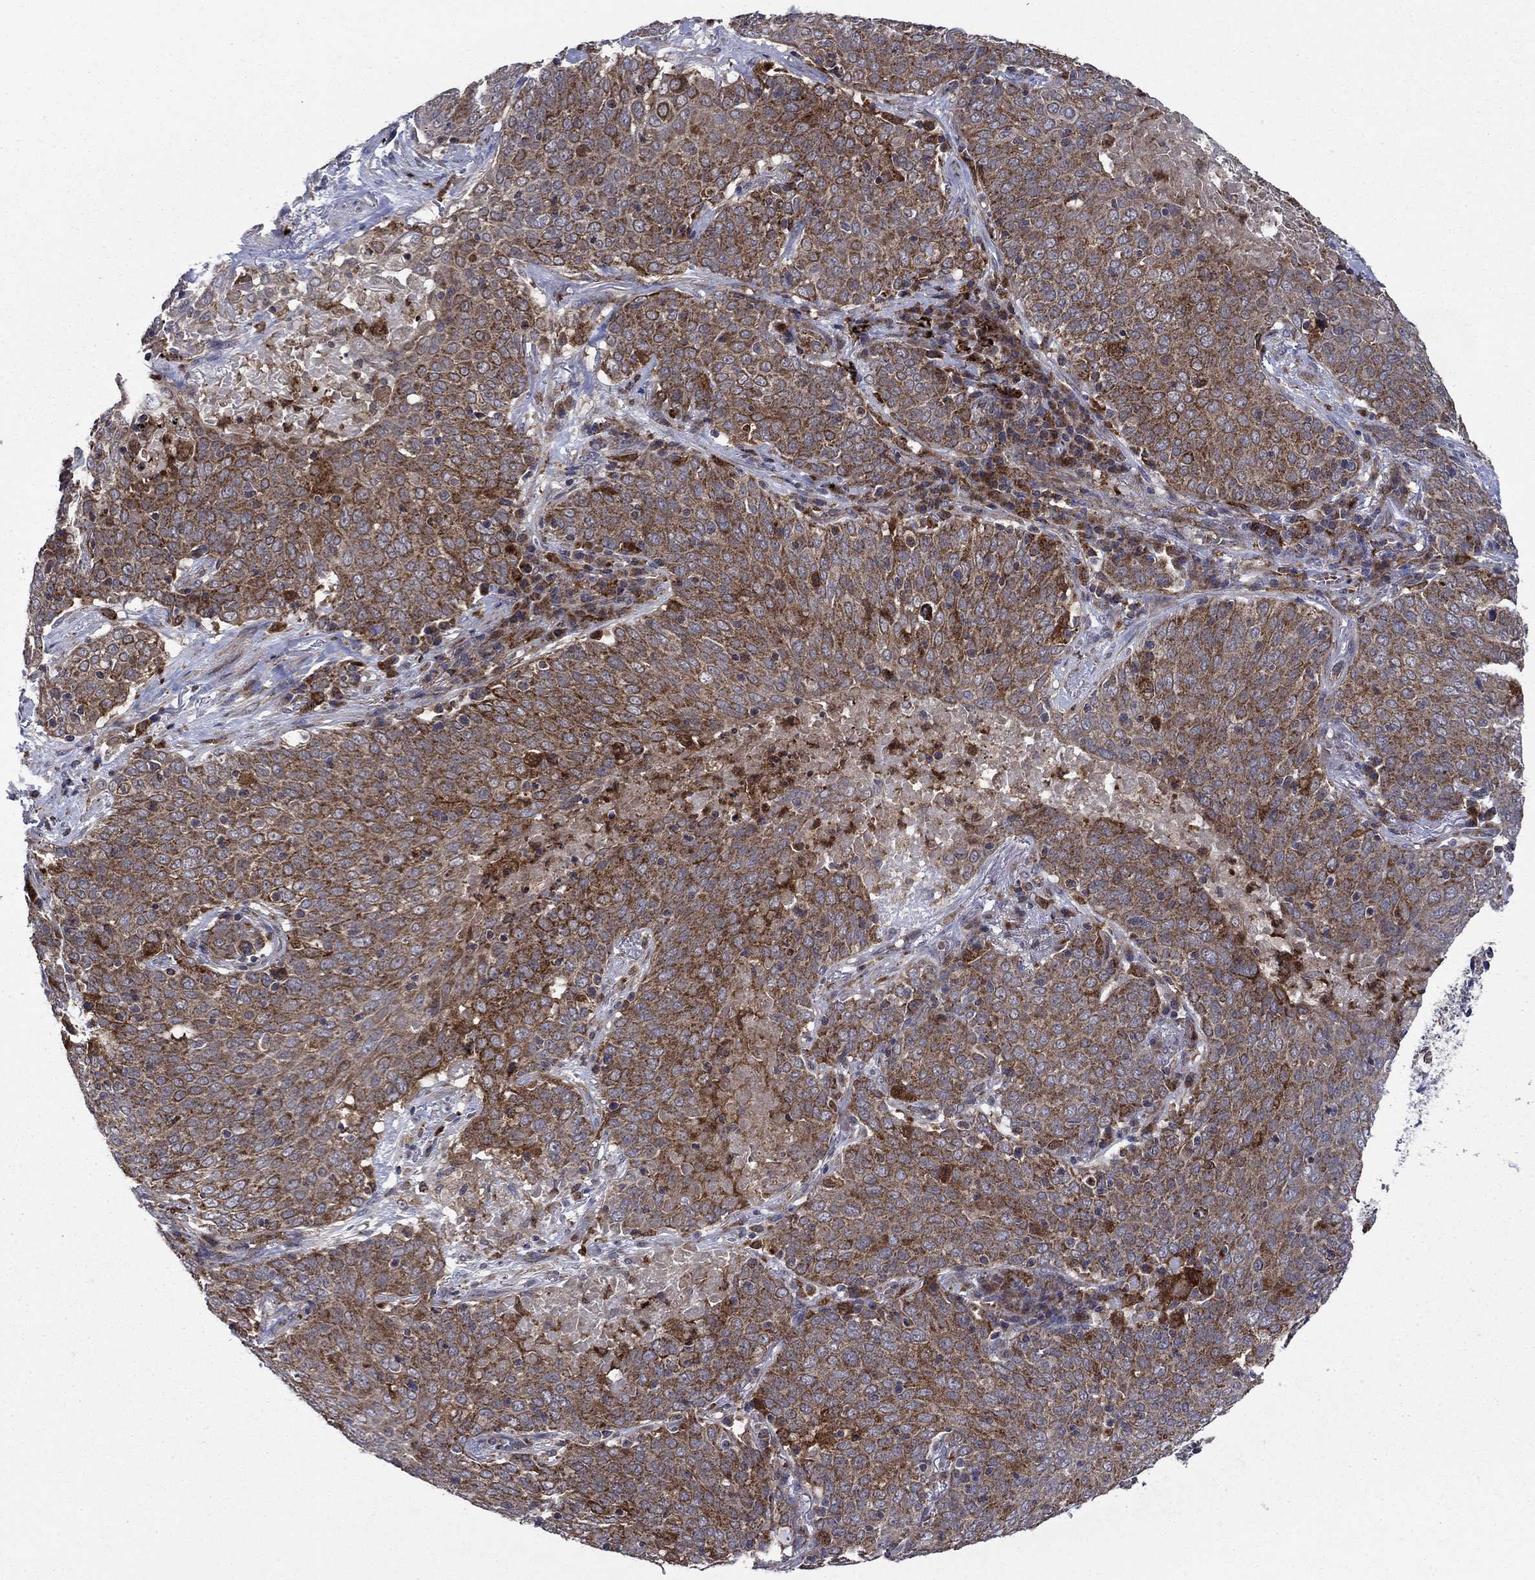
{"staining": {"intensity": "strong", "quantity": "<25%", "location": "cytoplasmic/membranous"}, "tissue": "lung cancer", "cell_type": "Tumor cells", "image_type": "cancer", "snomed": [{"axis": "morphology", "description": "Squamous cell carcinoma, NOS"}, {"axis": "topography", "description": "Lung"}], "caption": "Tumor cells exhibit medium levels of strong cytoplasmic/membranous staining in approximately <25% of cells in human squamous cell carcinoma (lung).", "gene": "RNF19B", "patient": {"sex": "male", "age": 82}}